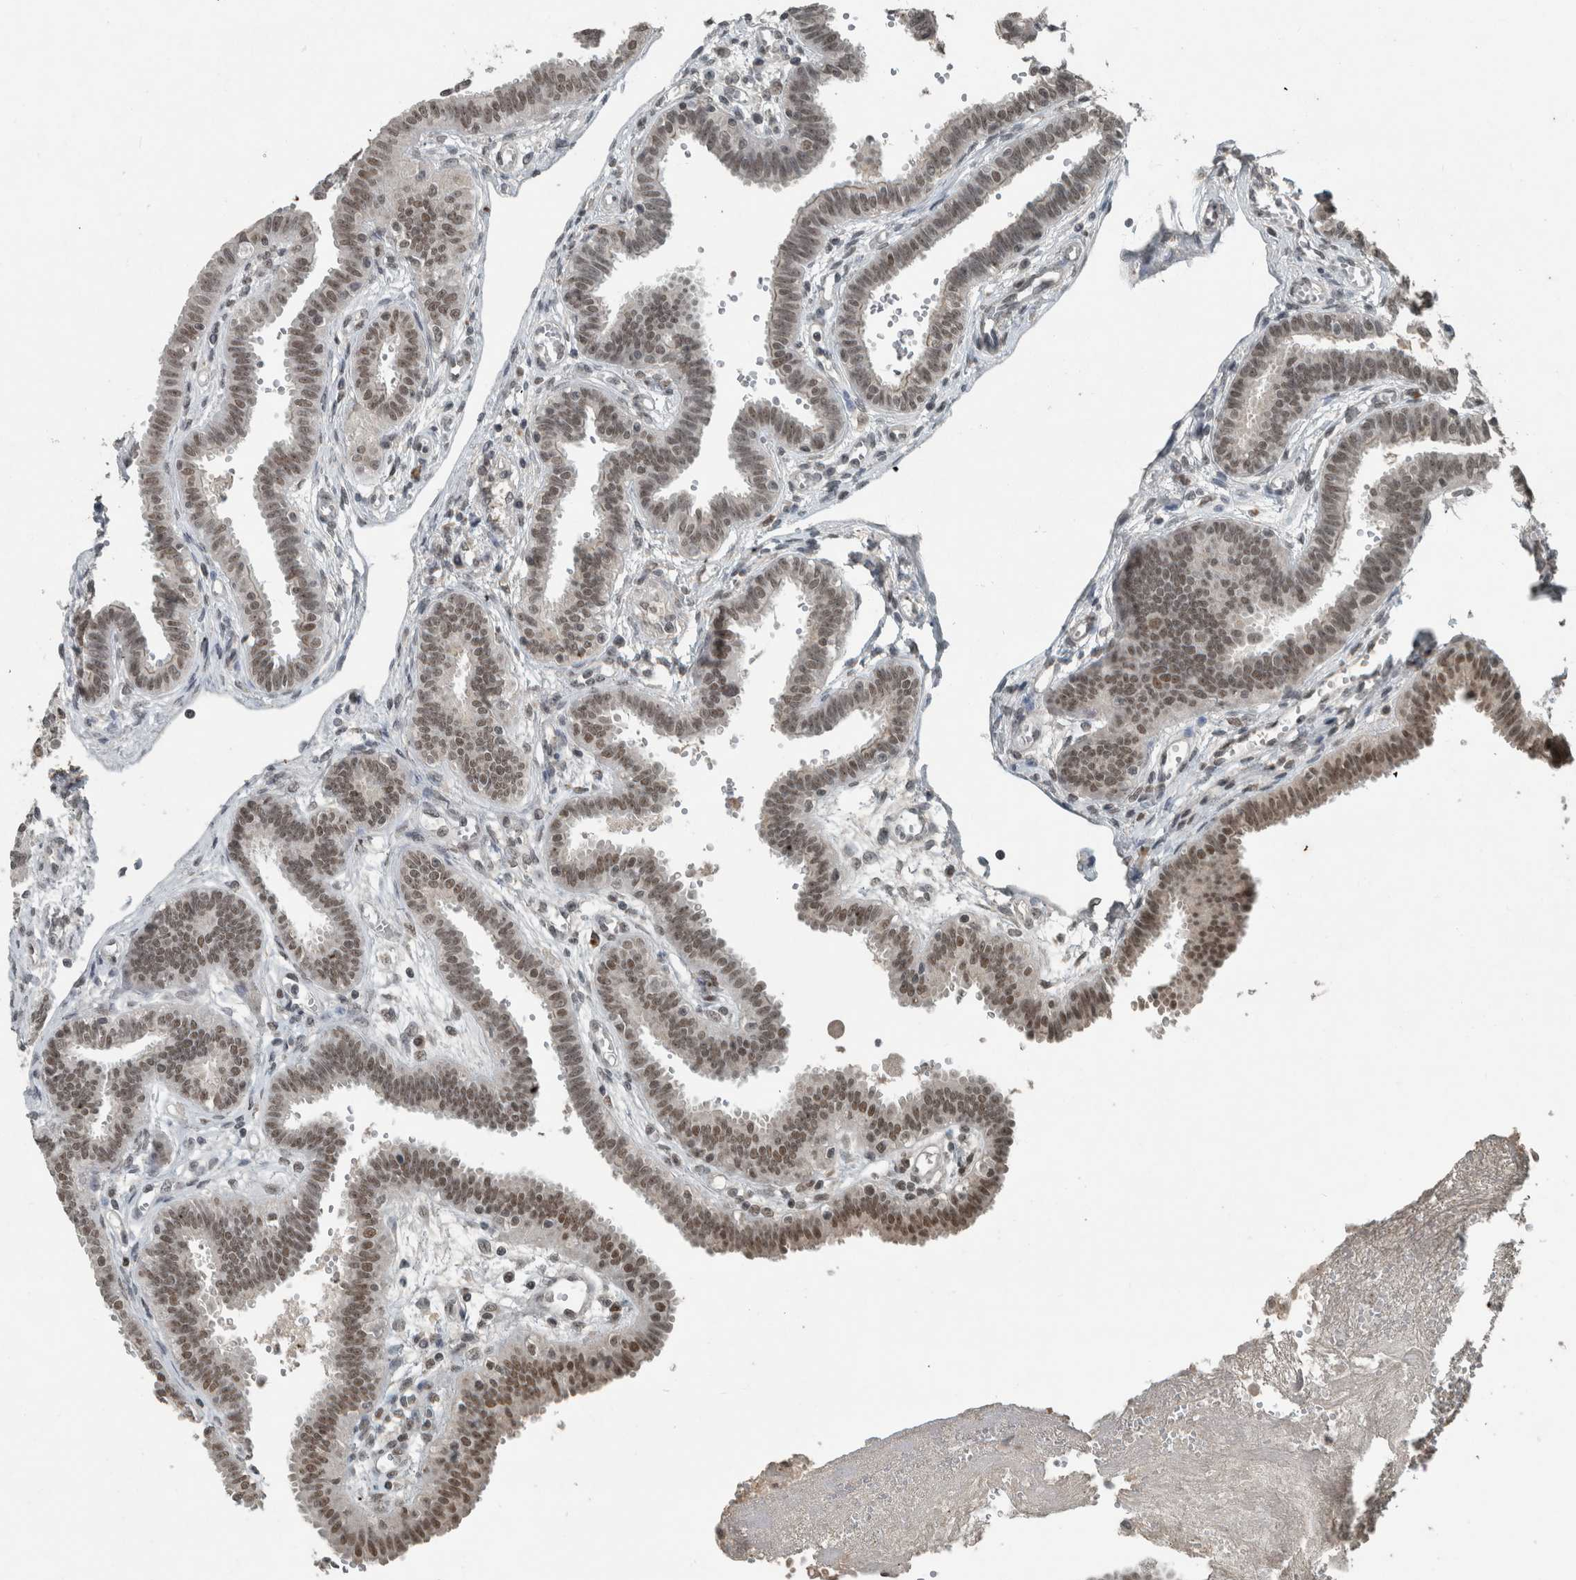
{"staining": {"intensity": "strong", "quantity": ">75%", "location": "nuclear"}, "tissue": "fallopian tube", "cell_type": "Glandular cells", "image_type": "normal", "snomed": [{"axis": "morphology", "description": "Normal tissue, NOS"}, {"axis": "topography", "description": "Fallopian tube"}], "caption": "This is an image of immunohistochemistry staining of unremarkable fallopian tube, which shows strong expression in the nuclear of glandular cells.", "gene": "ZNF24", "patient": {"sex": "female", "age": 32}}